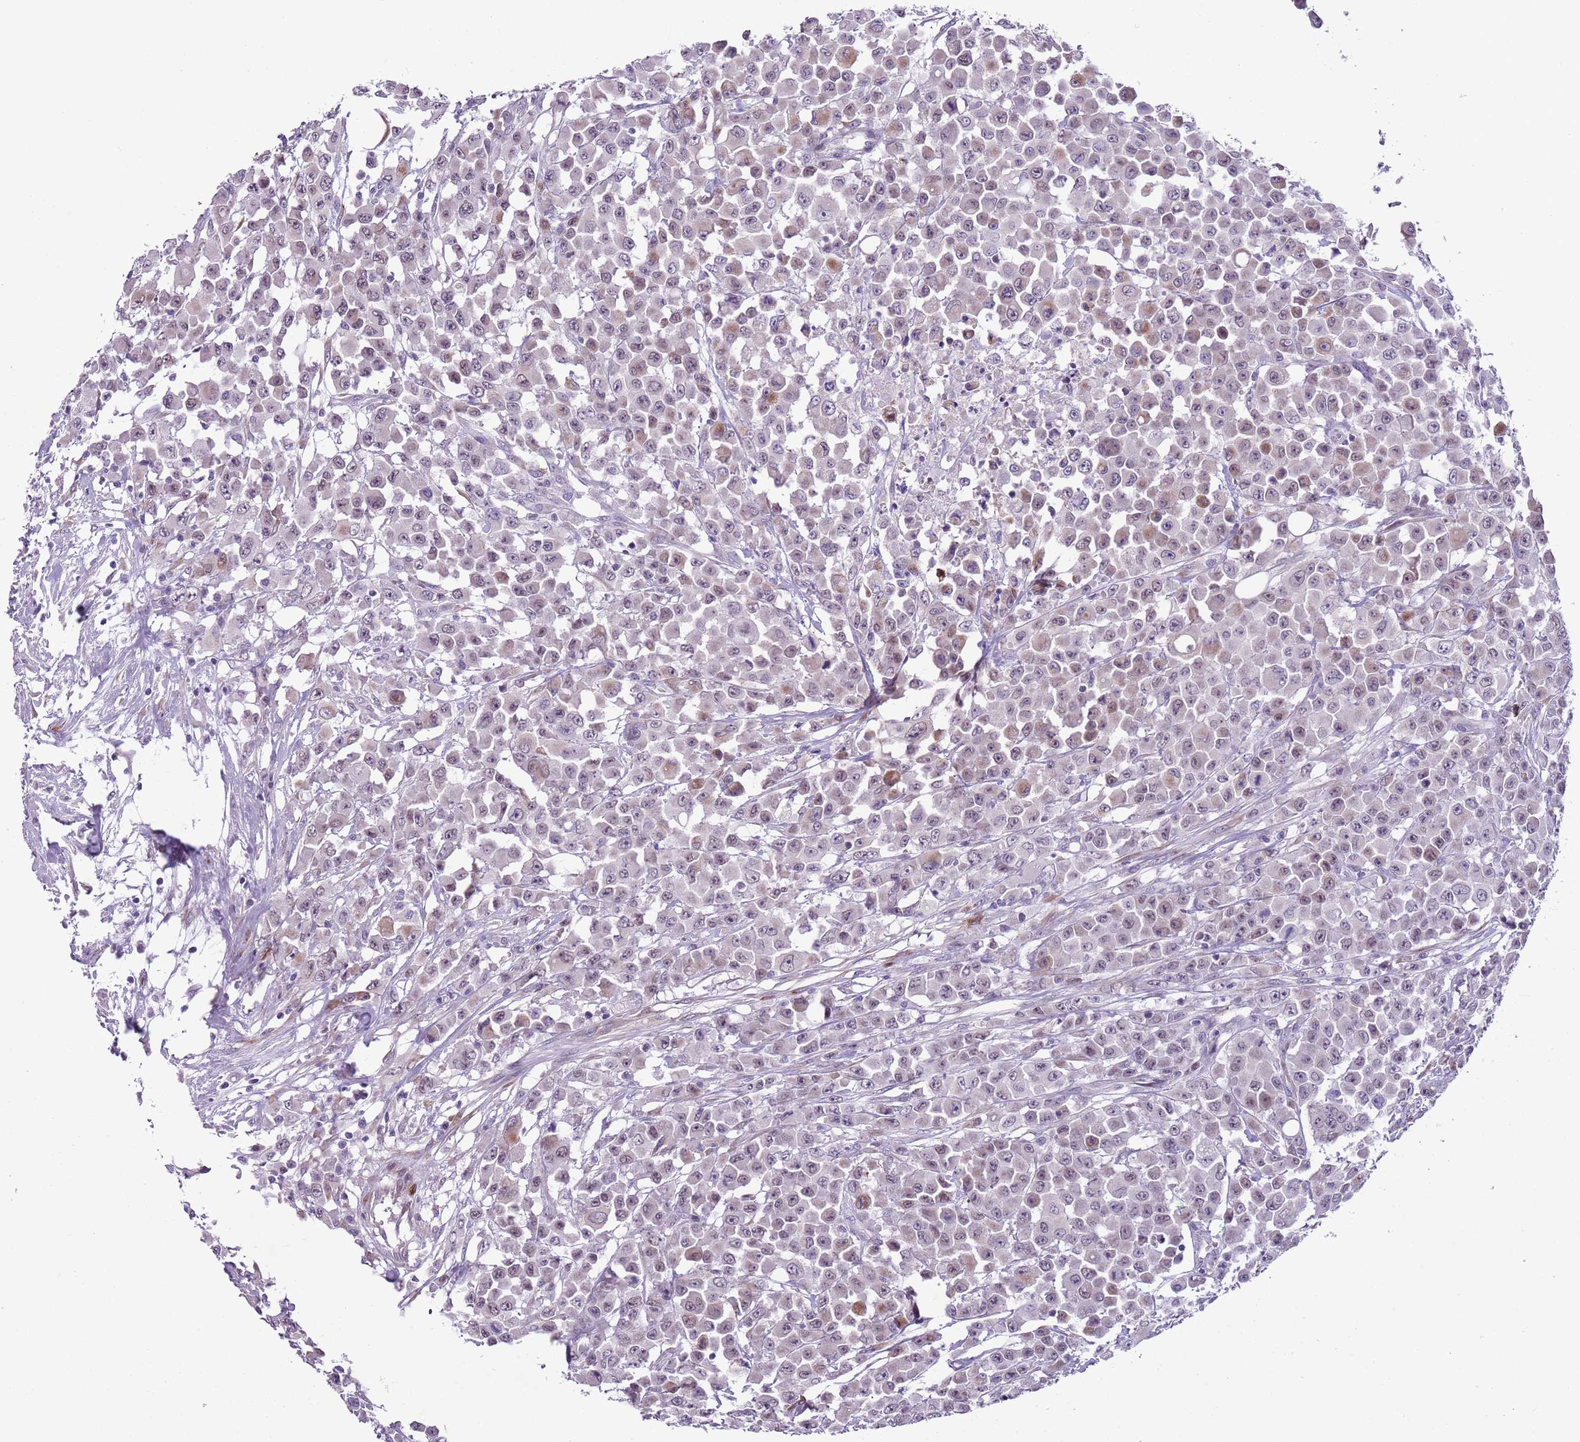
{"staining": {"intensity": "weak", "quantity": "25%-75%", "location": "cytoplasmic/membranous,nuclear"}, "tissue": "colorectal cancer", "cell_type": "Tumor cells", "image_type": "cancer", "snomed": [{"axis": "morphology", "description": "Adenocarcinoma, NOS"}, {"axis": "topography", "description": "Colon"}], "caption": "There is low levels of weak cytoplasmic/membranous and nuclear positivity in tumor cells of colorectal cancer (adenocarcinoma), as demonstrated by immunohistochemical staining (brown color).", "gene": "MRPL32", "patient": {"sex": "male", "age": 51}}